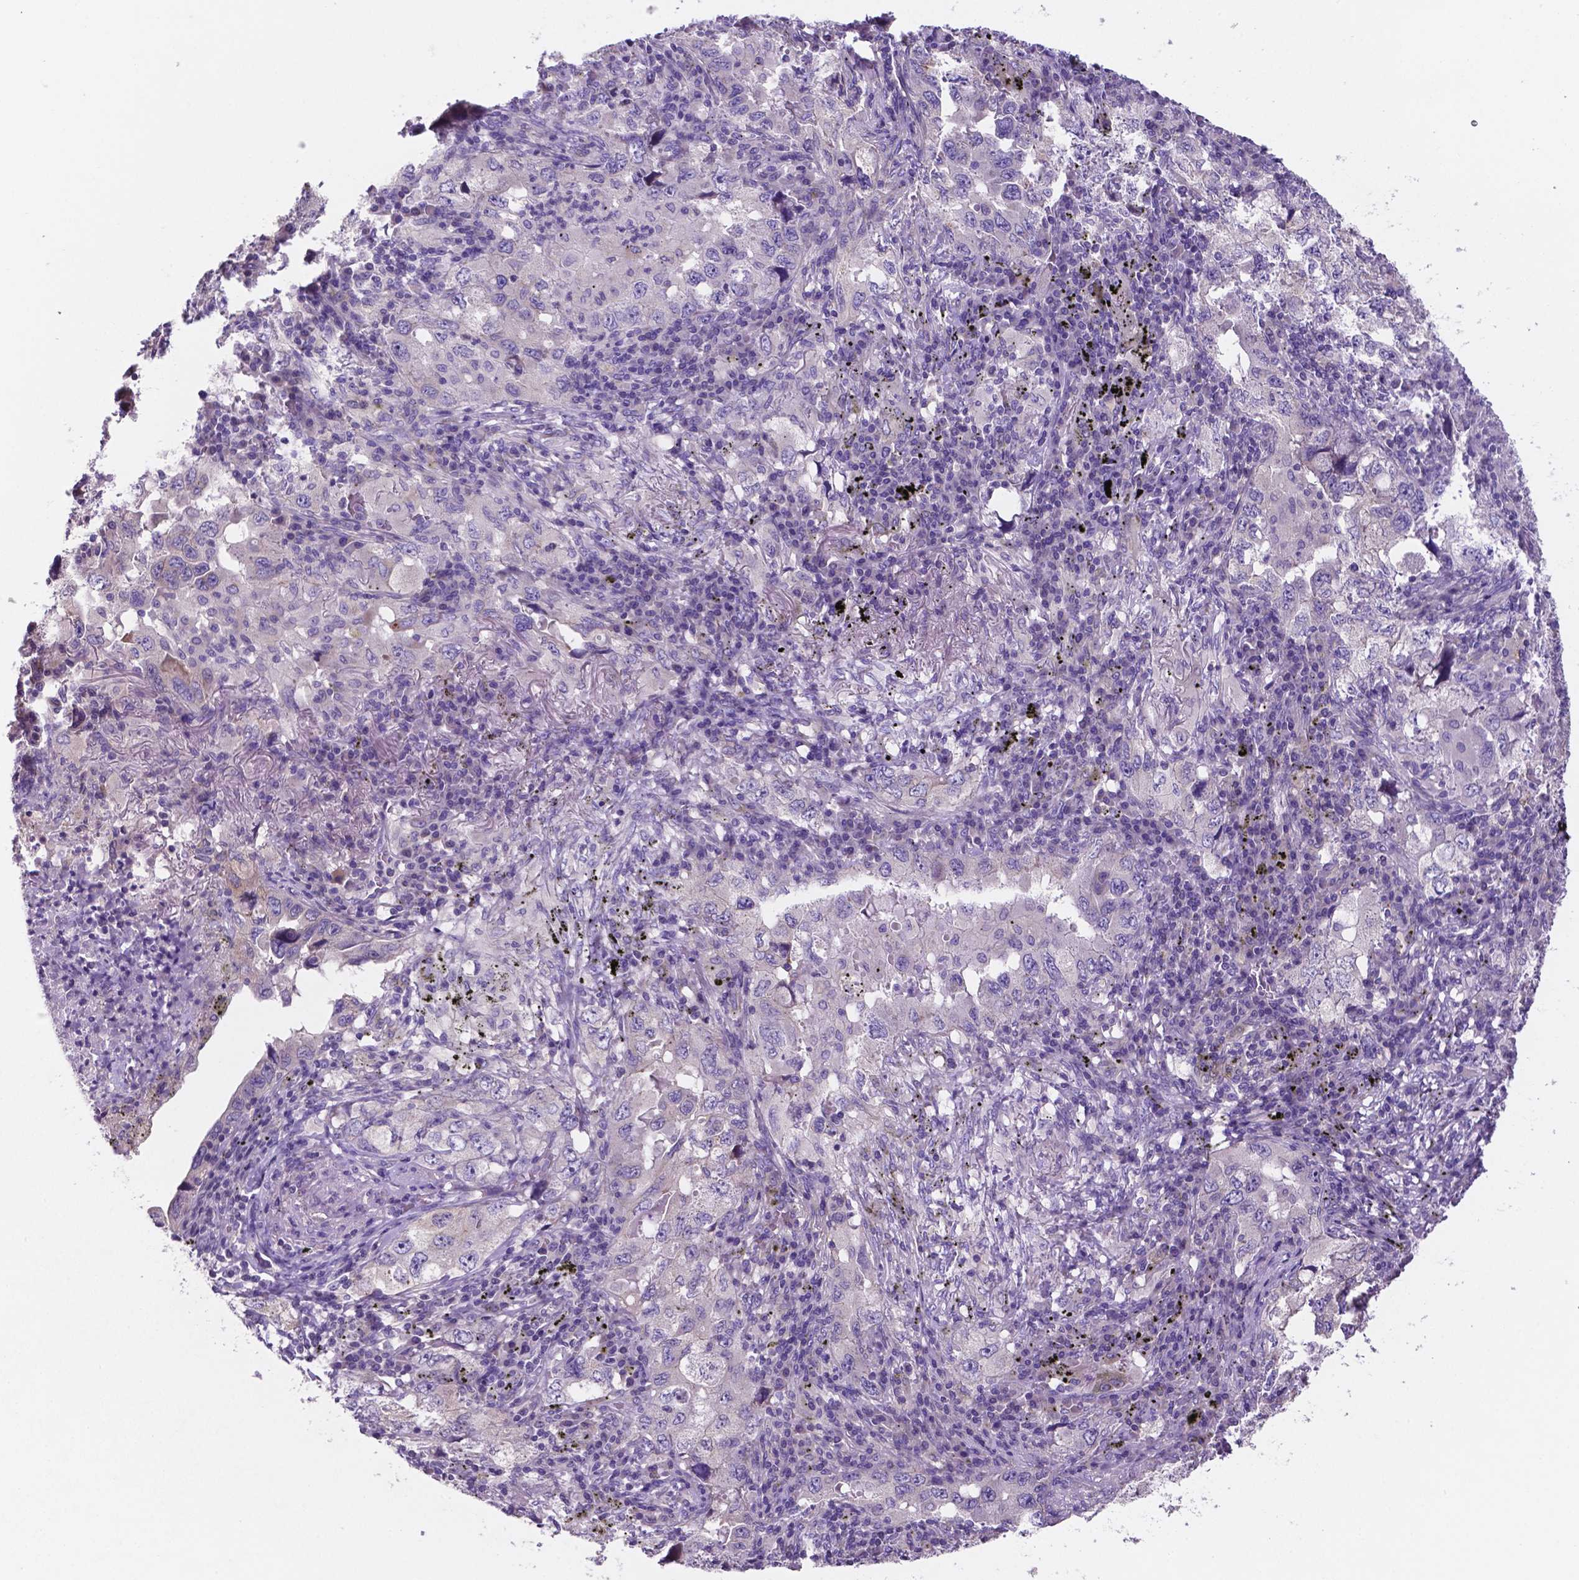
{"staining": {"intensity": "negative", "quantity": "none", "location": "none"}, "tissue": "lung cancer", "cell_type": "Tumor cells", "image_type": "cancer", "snomed": [{"axis": "morphology", "description": "Adenocarcinoma, NOS"}, {"axis": "topography", "description": "Lung"}], "caption": "Lung cancer (adenocarcinoma) was stained to show a protein in brown. There is no significant expression in tumor cells.", "gene": "MKRN2OS", "patient": {"sex": "female", "age": 57}}